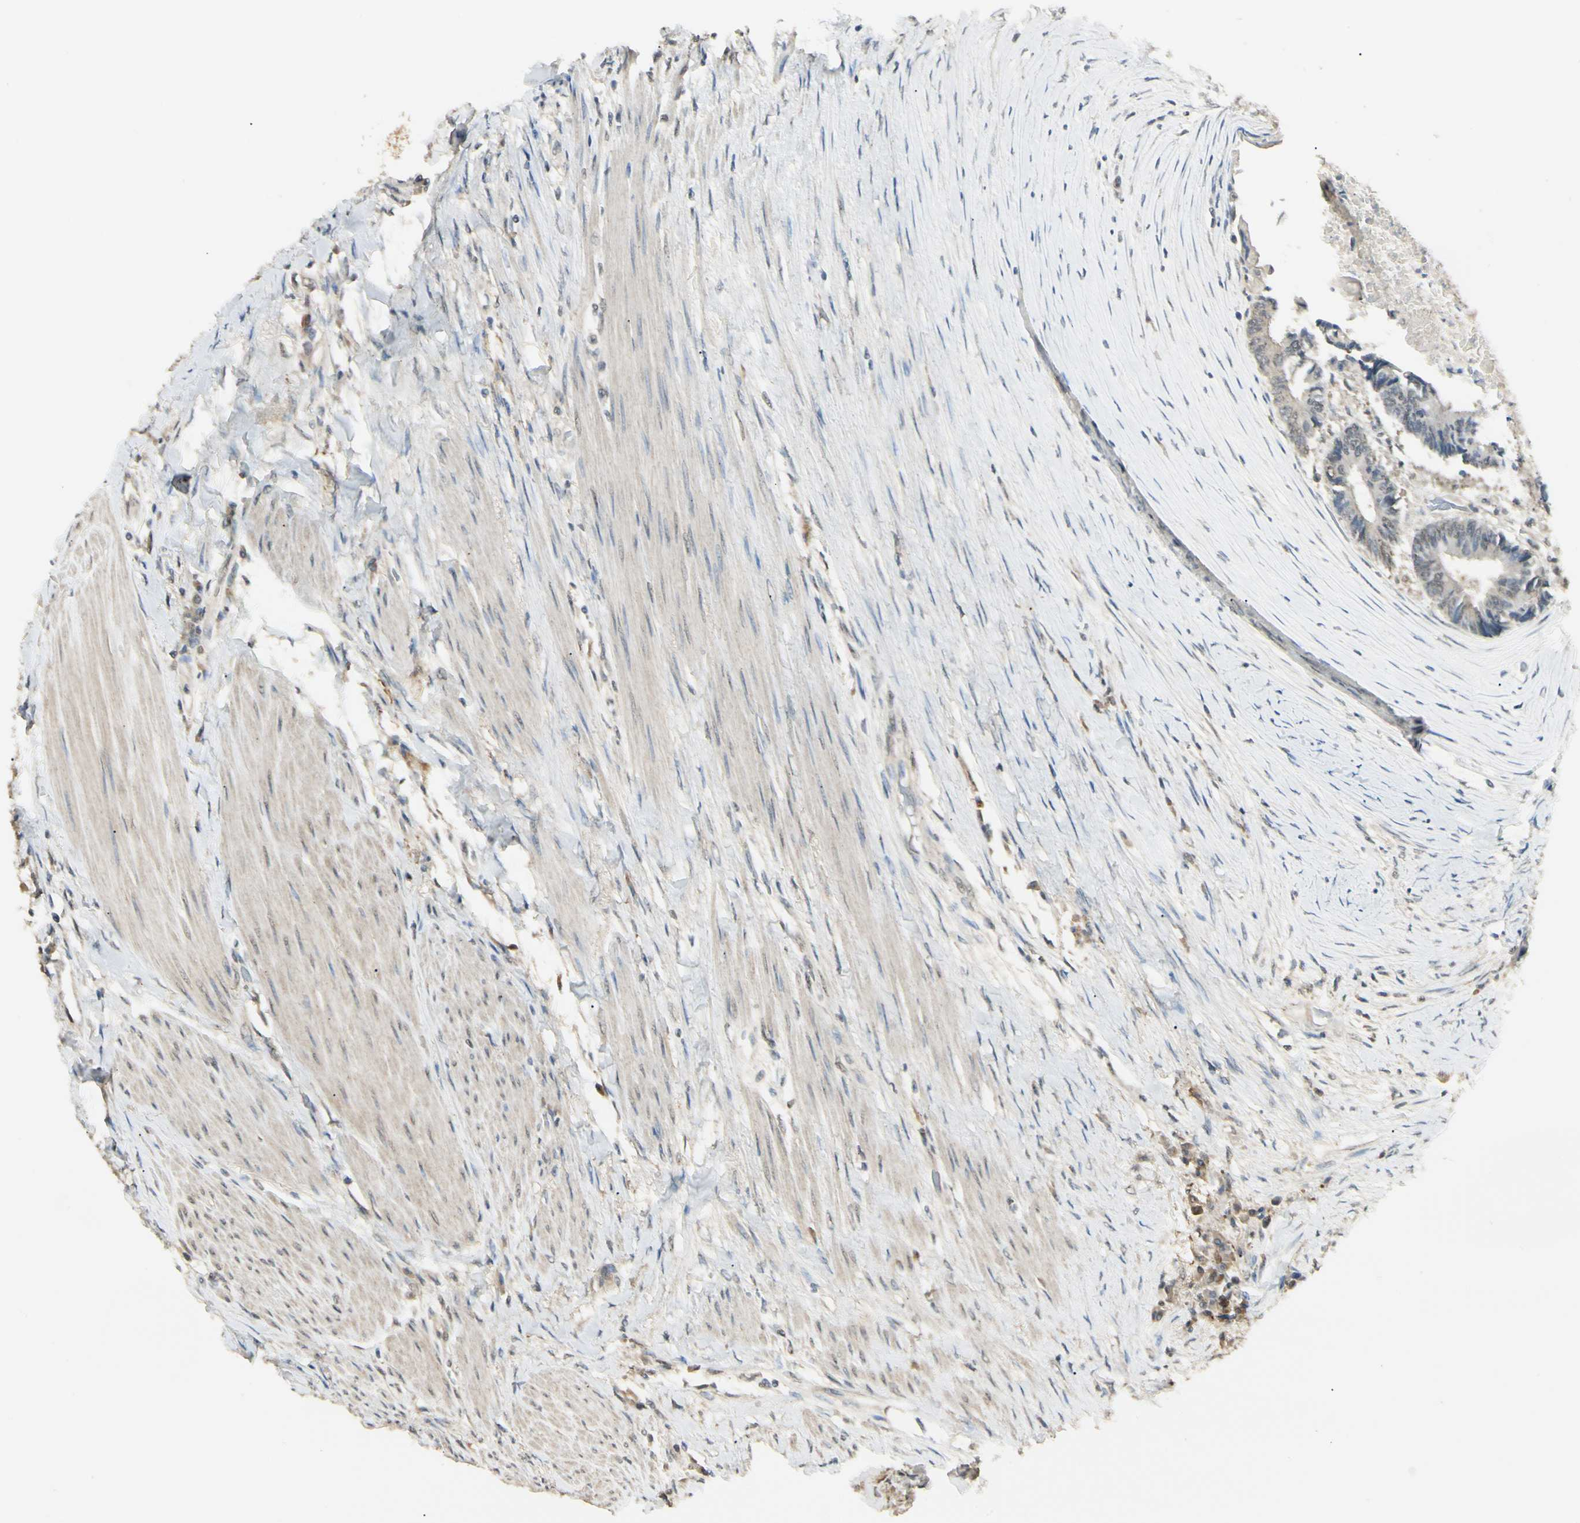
{"staining": {"intensity": "weak", "quantity": "25%-75%", "location": "cytoplasmic/membranous"}, "tissue": "colorectal cancer", "cell_type": "Tumor cells", "image_type": "cancer", "snomed": [{"axis": "morphology", "description": "Adenocarcinoma, NOS"}, {"axis": "topography", "description": "Rectum"}], "caption": "Tumor cells demonstrate weak cytoplasmic/membranous staining in approximately 25%-75% of cells in colorectal adenocarcinoma.", "gene": "SGCA", "patient": {"sex": "male", "age": 63}}